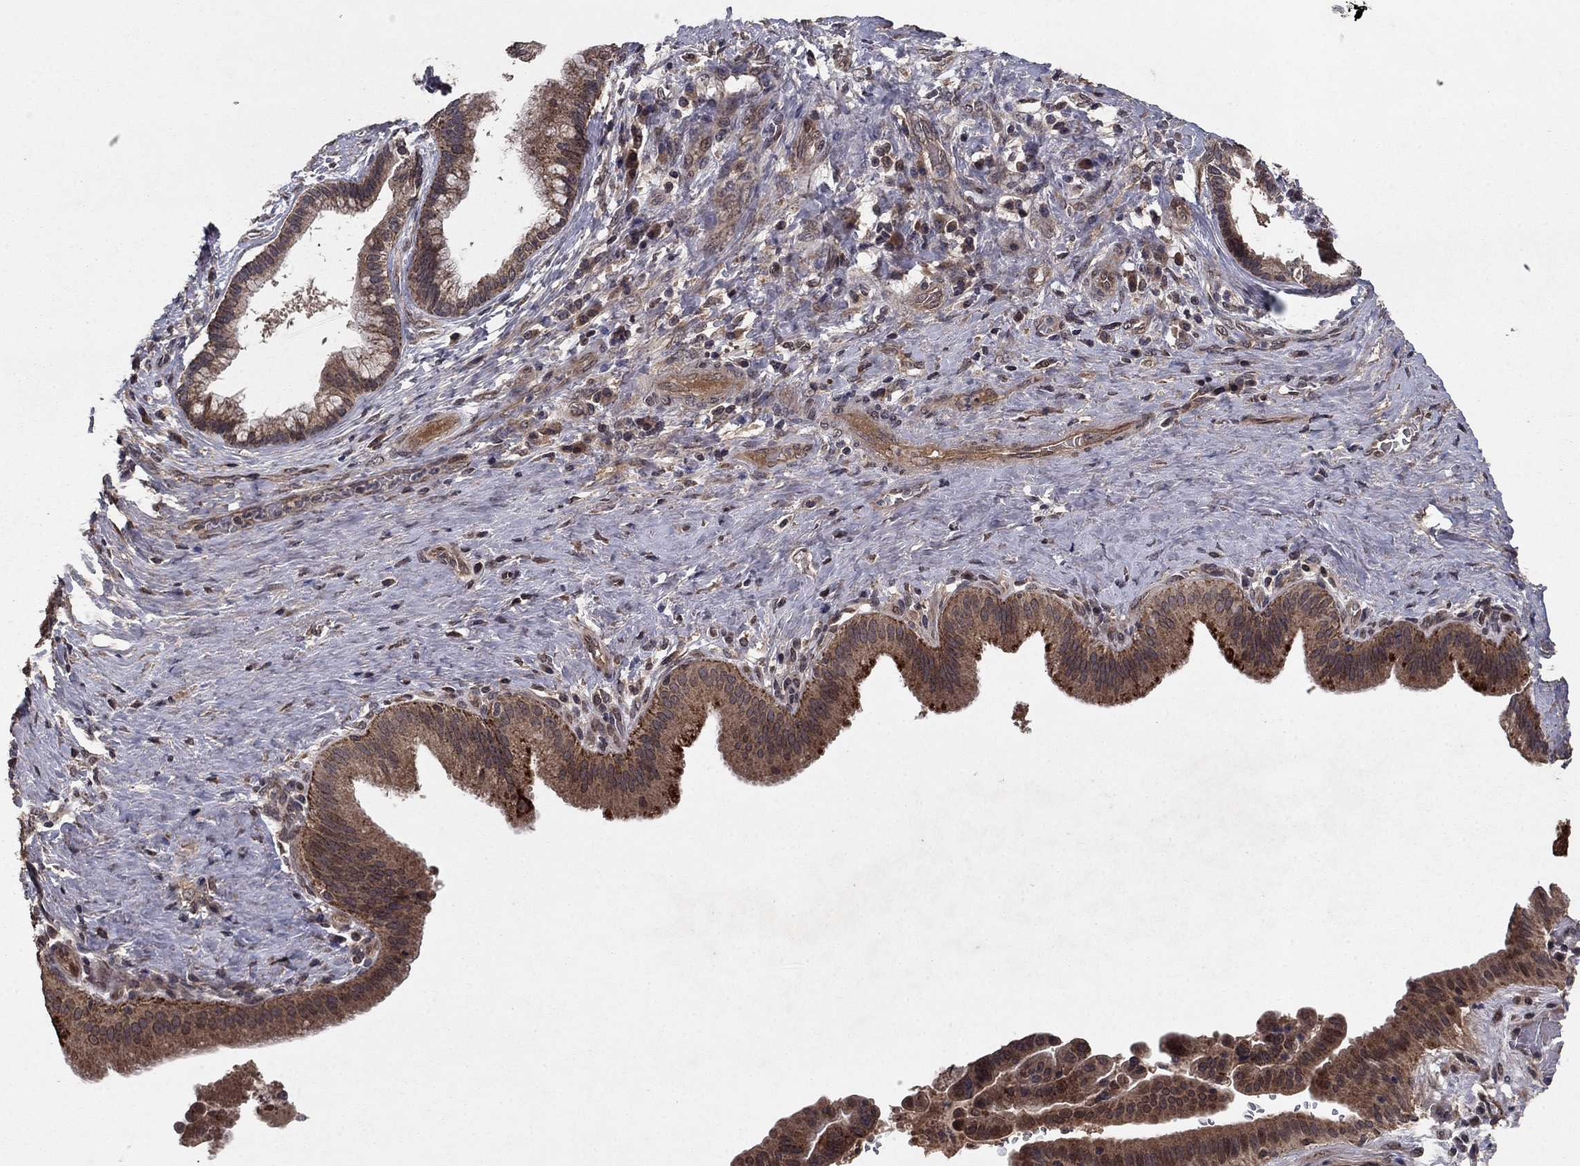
{"staining": {"intensity": "strong", "quantity": "25%-75%", "location": "cytoplasmic/membranous"}, "tissue": "liver cancer", "cell_type": "Tumor cells", "image_type": "cancer", "snomed": [{"axis": "morphology", "description": "Cholangiocarcinoma"}, {"axis": "topography", "description": "Liver"}], "caption": "Liver cancer (cholangiocarcinoma) stained with a protein marker reveals strong staining in tumor cells.", "gene": "DHRS1", "patient": {"sex": "female", "age": 73}}